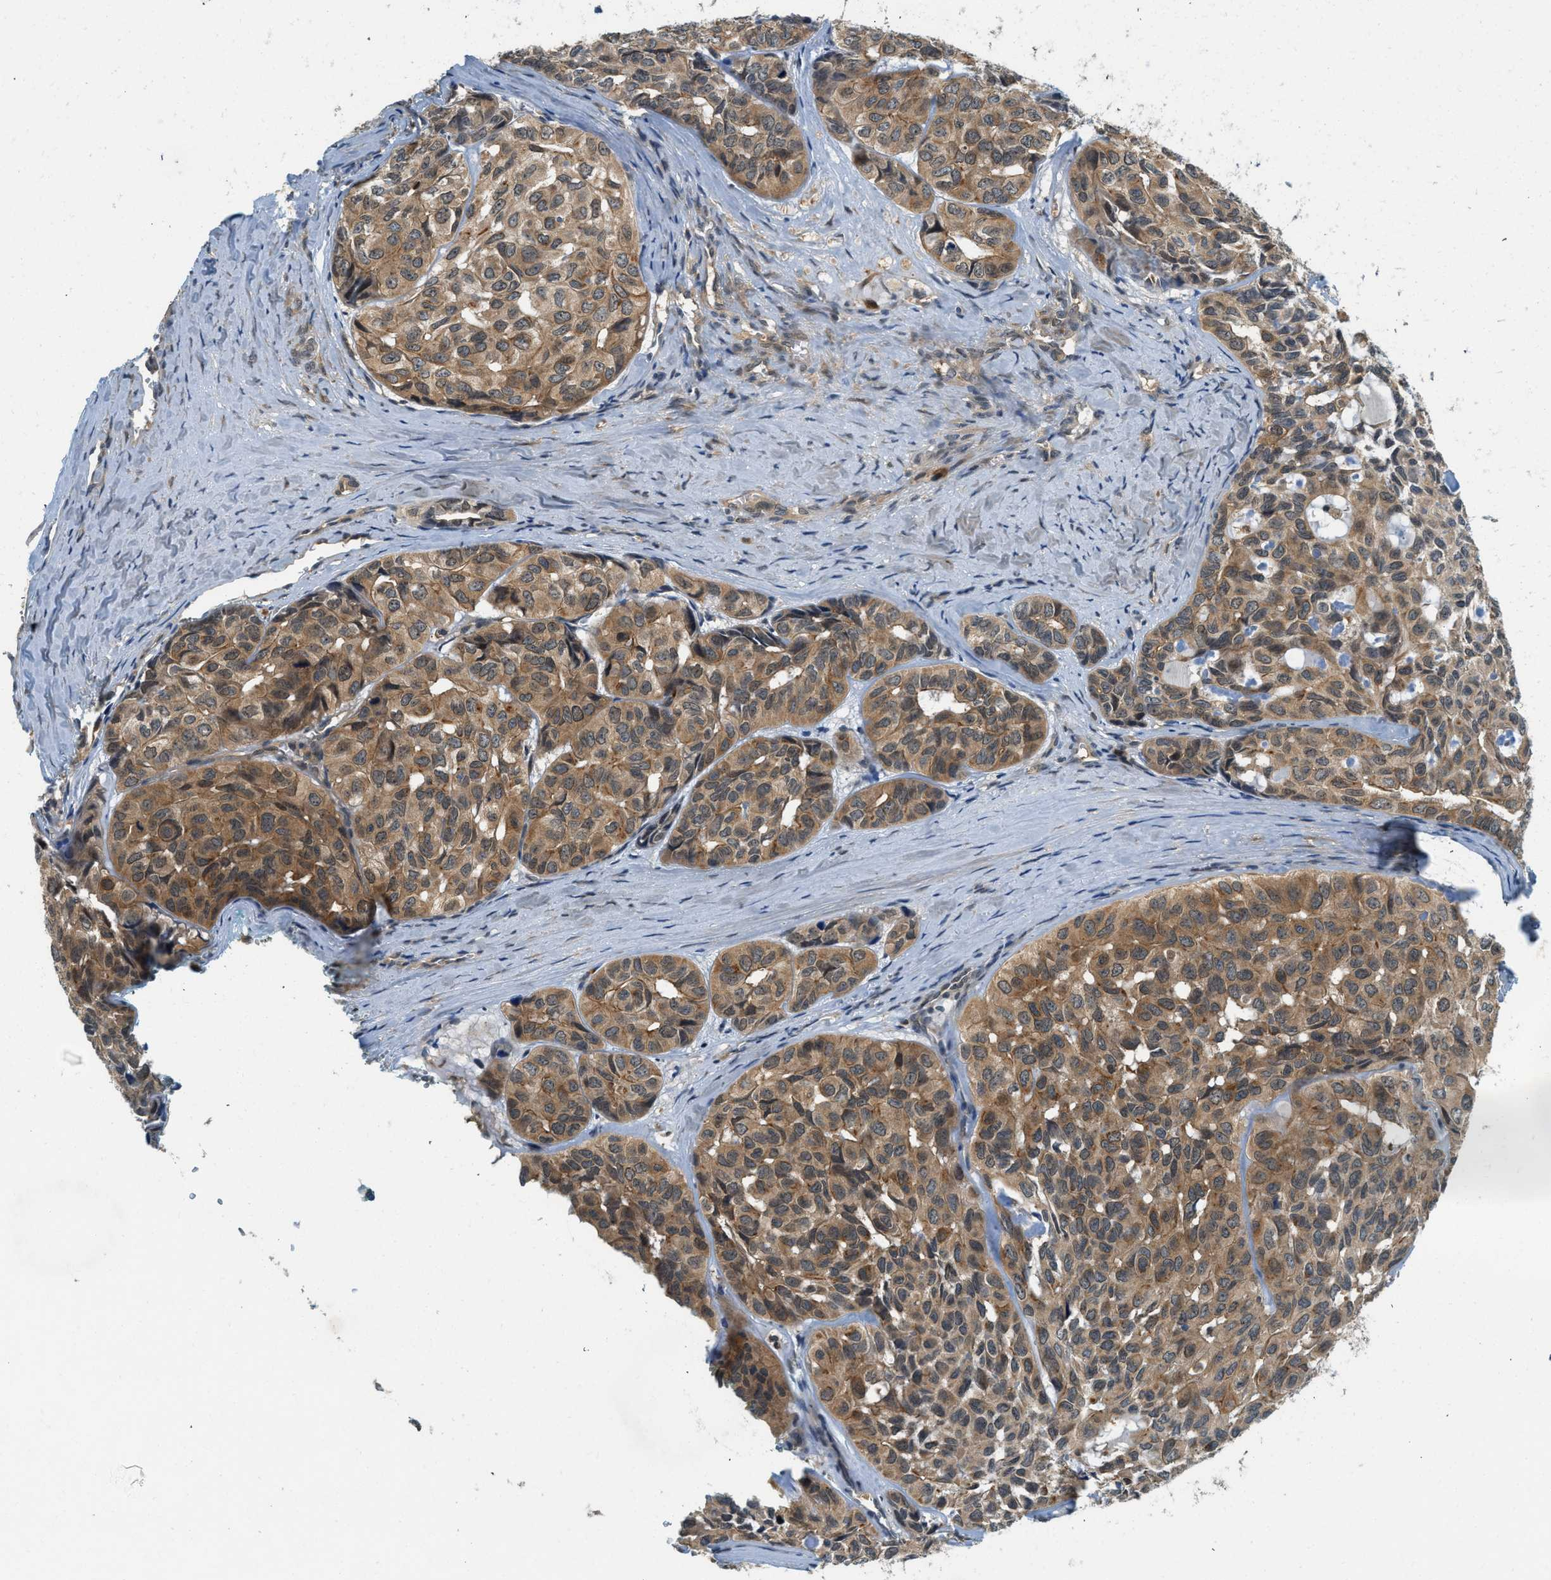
{"staining": {"intensity": "moderate", "quantity": ">75%", "location": "cytoplasmic/membranous"}, "tissue": "head and neck cancer", "cell_type": "Tumor cells", "image_type": "cancer", "snomed": [{"axis": "morphology", "description": "Adenocarcinoma, NOS"}, {"axis": "topography", "description": "Salivary gland, NOS"}, {"axis": "topography", "description": "Head-Neck"}], "caption": "Protein staining of adenocarcinoma (head and neck) tissue shows moderate cytoplasmic/membranous positivity in approximately >75% of tumor cells. (brown staining indicates protein expression, while blue staining denotes nuclei).", "gene": "GMPPB", "patient": {"sex": "female", "age": 76}}